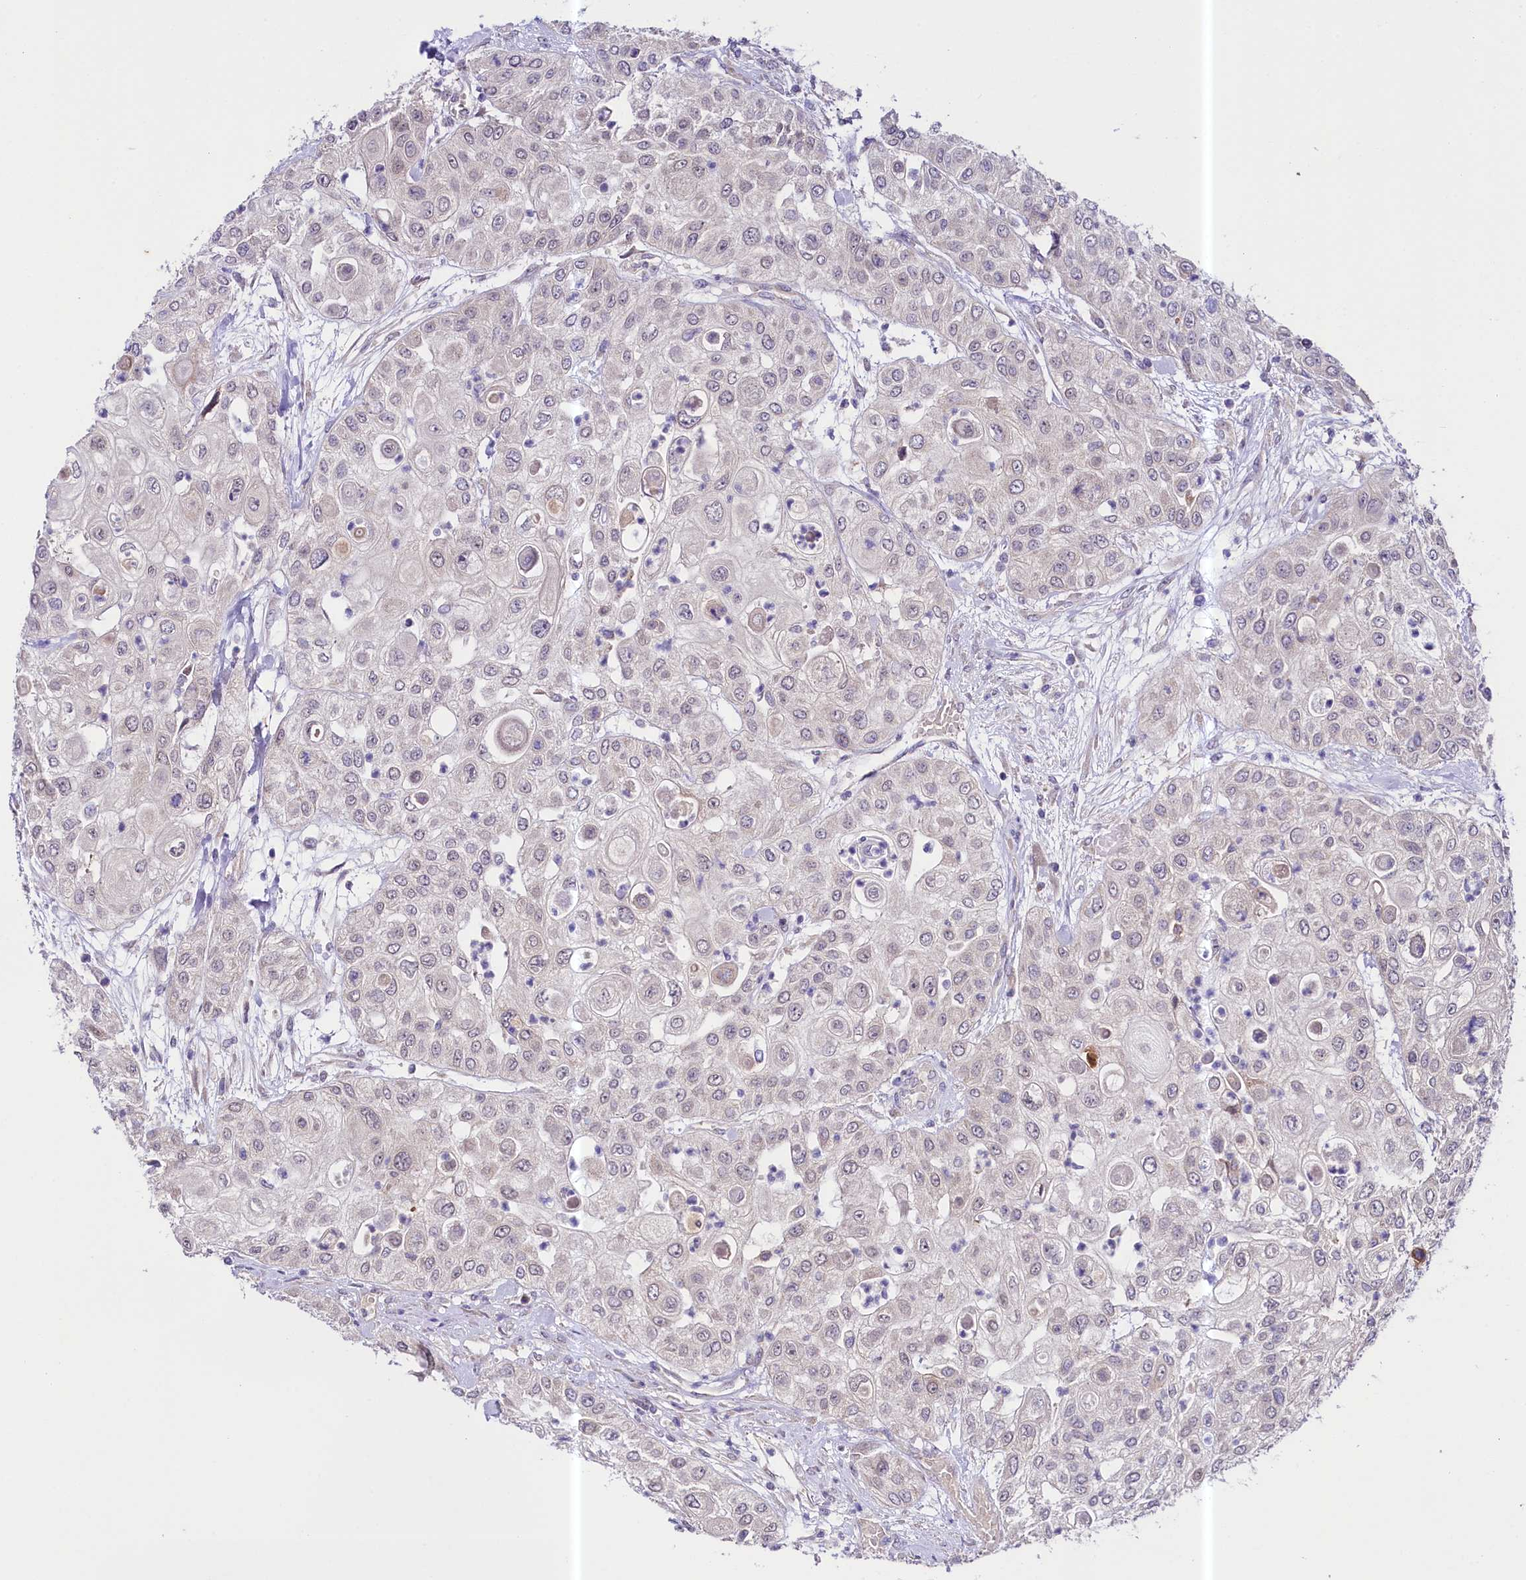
{"staining": {"intensity": "negative", "quantity": "none", "location": "none"}, "tissue": "urothelial cancer", "cell_type": "Tumor cells", "image_type": "cancer", "snomed": [{"axis": "morphology", "description": "Urothelial carcinoma, High grade"}, {"axis": "topography", "description": "Urinary bladder"}], "caption": "Tumor cells are negative for brown protein staining in urothelial carcinoma (high-grade).", "gene": "CEP295", "patient": {"sex": "female", "age": 79}}